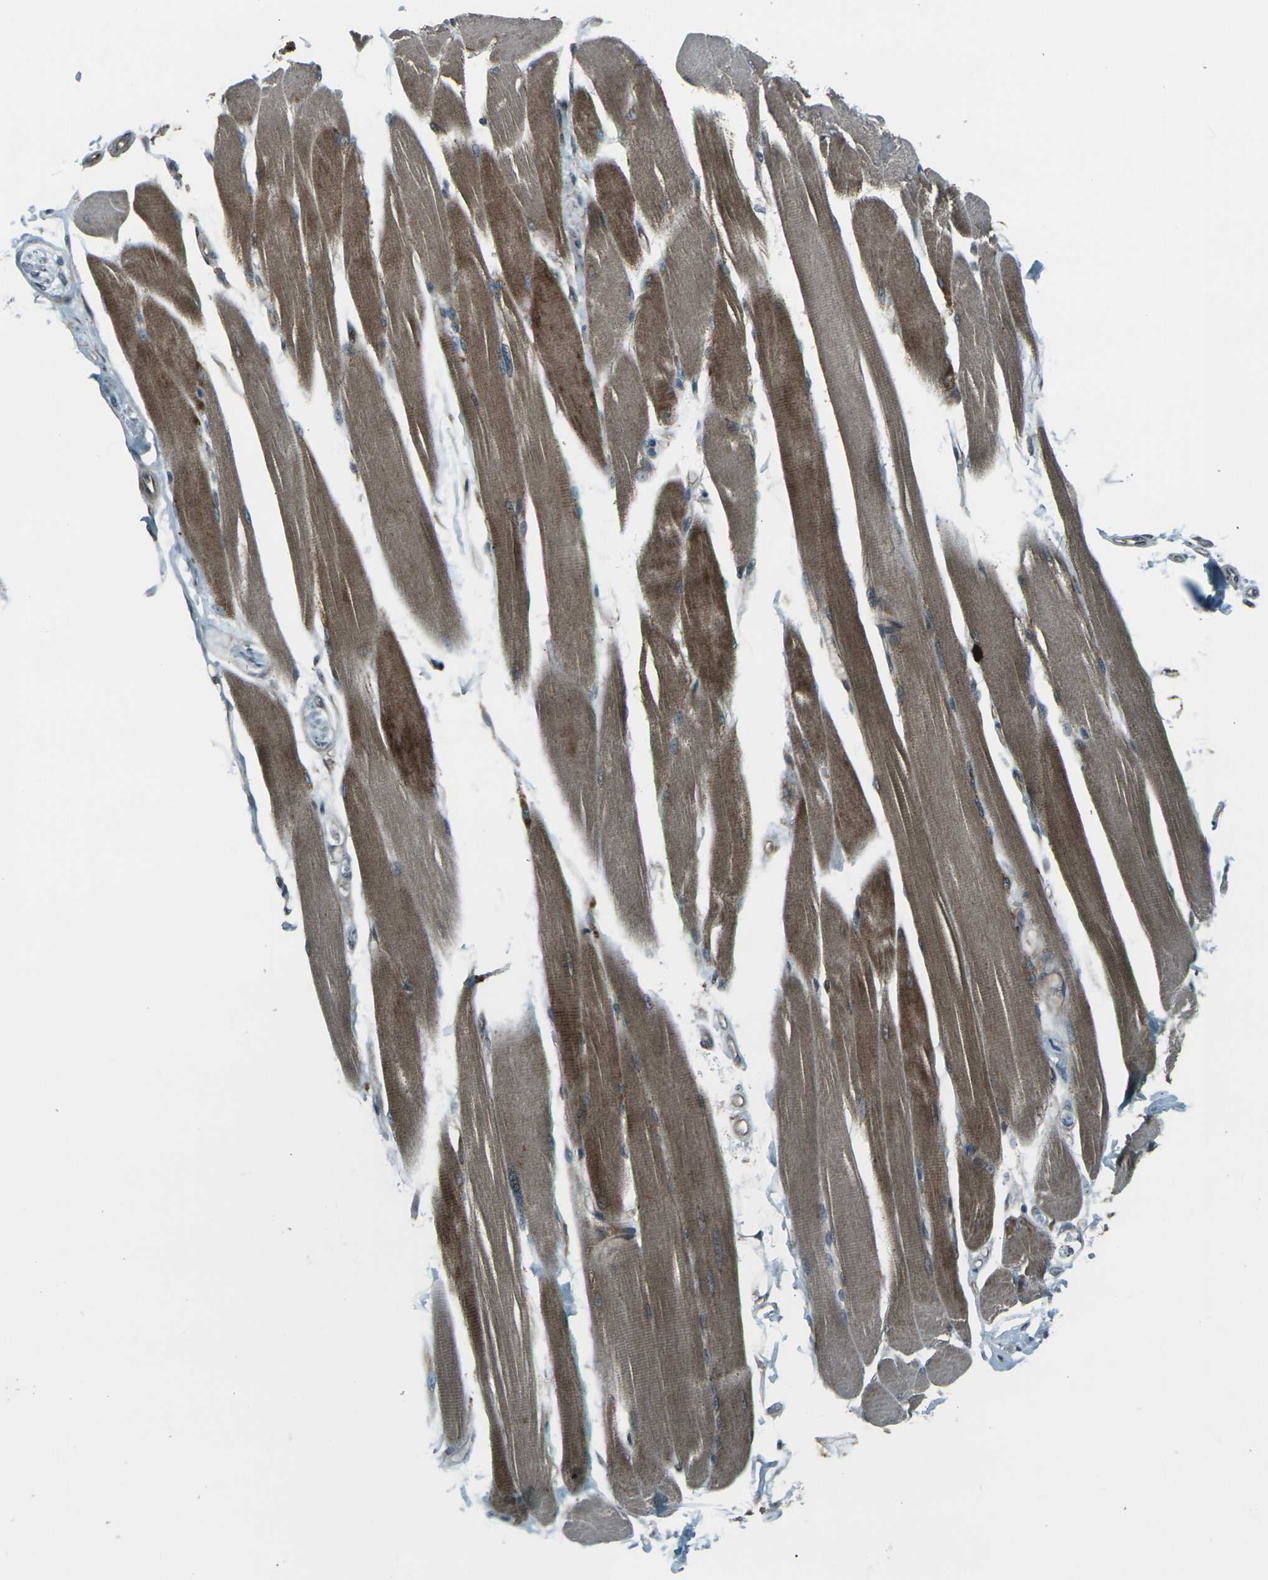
{"staining": {"intensity": "strong", "quantity": ">75%", "location": "cytoplasmic/membranous"}, "tissue": "skeletal muscle", "cell_type": "Myocytes", "image_type": "normal", "snomed": [{"axis": "morphology", "description": "Normal tissue, NOS"}, {"axis": "topography", "description": "Skeletal muscle"}, {"axis": "topography", "description": "Peripheral nerve tissue"}], "caption": "Skeletal muscle was stained to show a protein in brown. There is high levels of strong cytoplasmic/membranous expression in about >75% of myocytes.", "gene": "LSMEM1", "patient": {"sex": "female", "age": 84}}